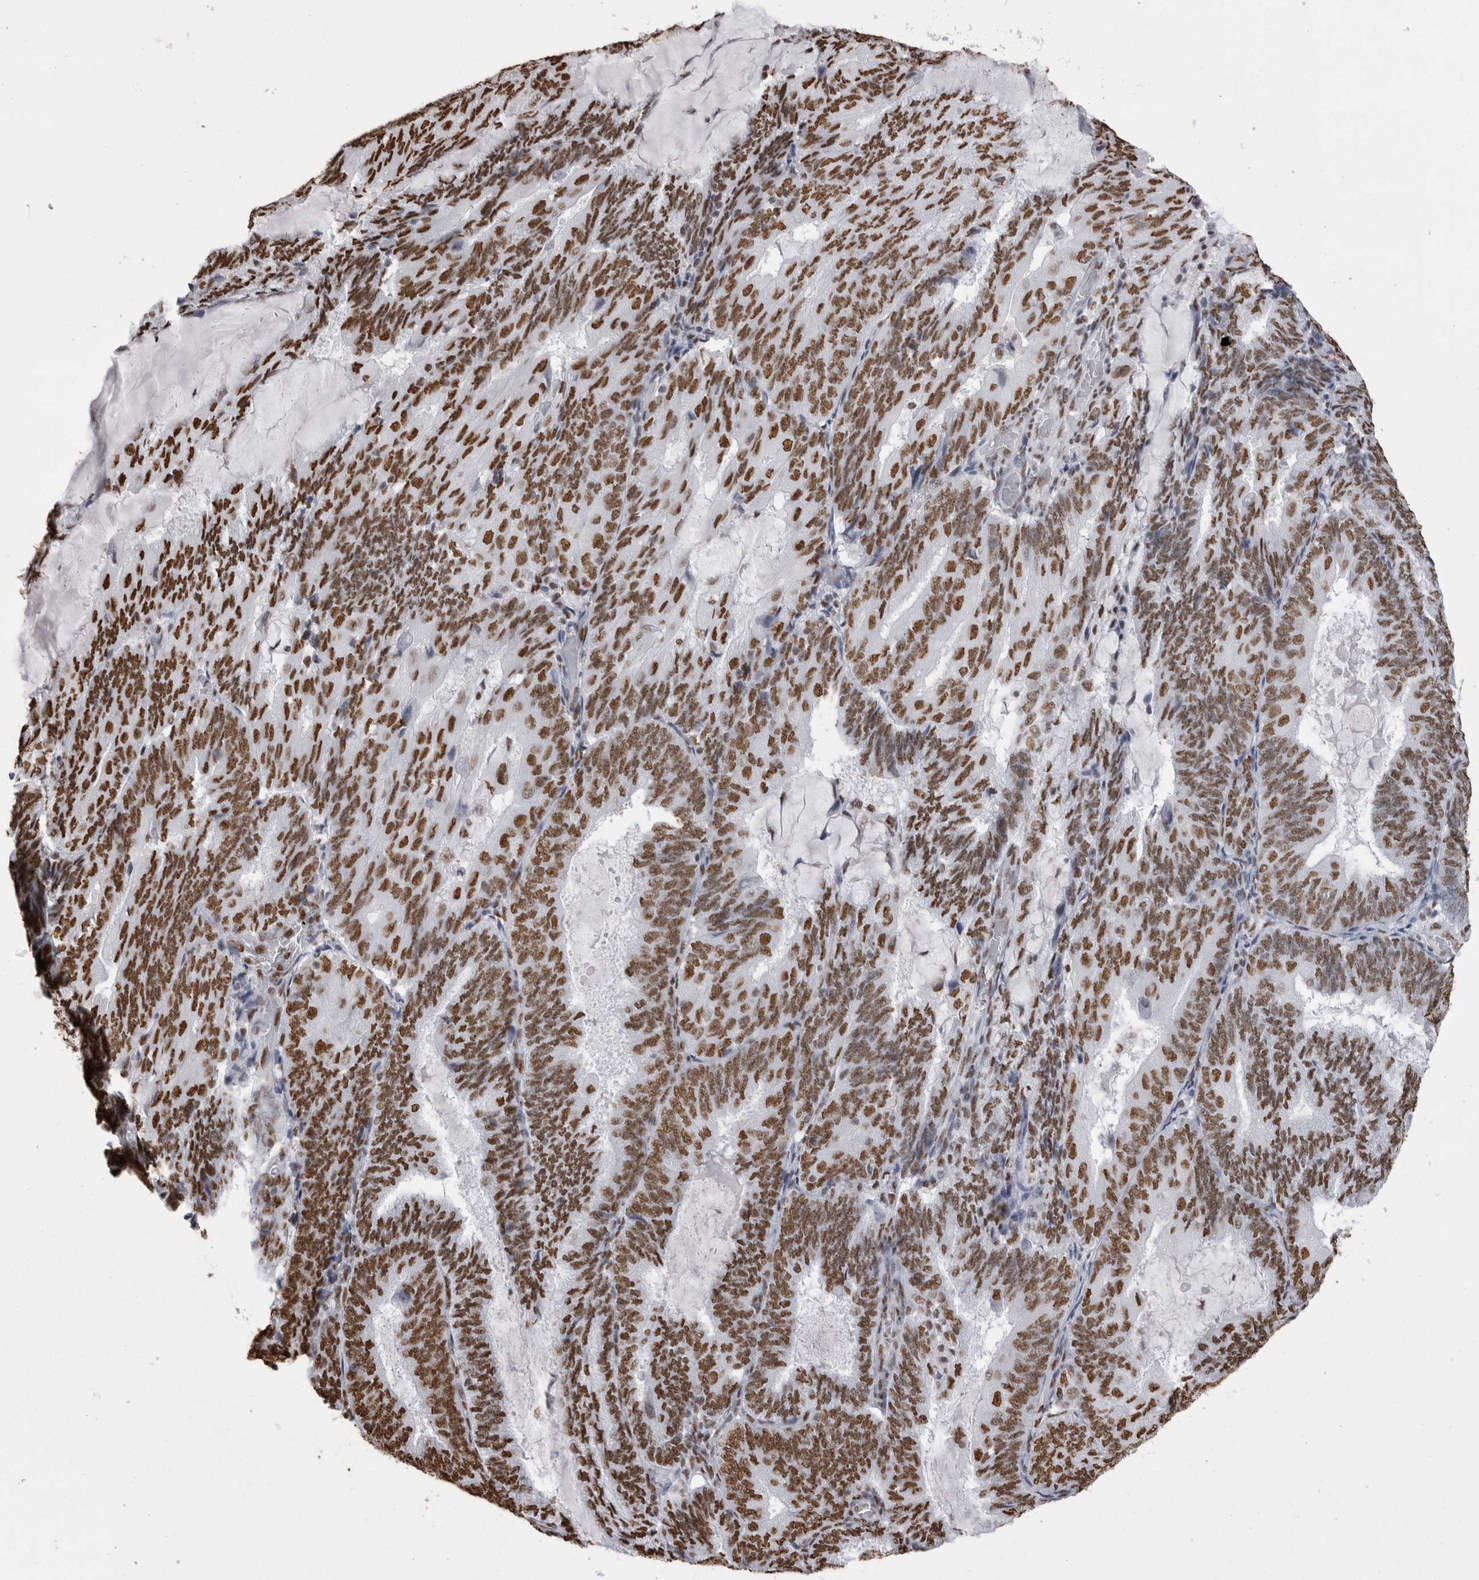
{"staining": {"intensity": "strong", "quantity": ">75%", "location": "nuclear"}, "tissue": "endometrial cancer", "cell_type": "Tumor cells", "image_type": "cancer", "snomed": [{"axis": "morphology", "description": "Adenocarcinoma, NOS"}, {"axis": "topography", "description": "Endometrium"}], "caption": "The image exhibits a brown stain indicating the presence of a protein in the nuclear of tumor cells in endometrial adenocarcinoma. The staining was performed using DAB (3,3'-diaminobenzidine) to visualize the protein expression in brown, while the nuclei were stained in blue with hematoxylin (Magnification: 20x).", "gene": "ALPK3", "patient": {"sex": "female", "age": 81}}